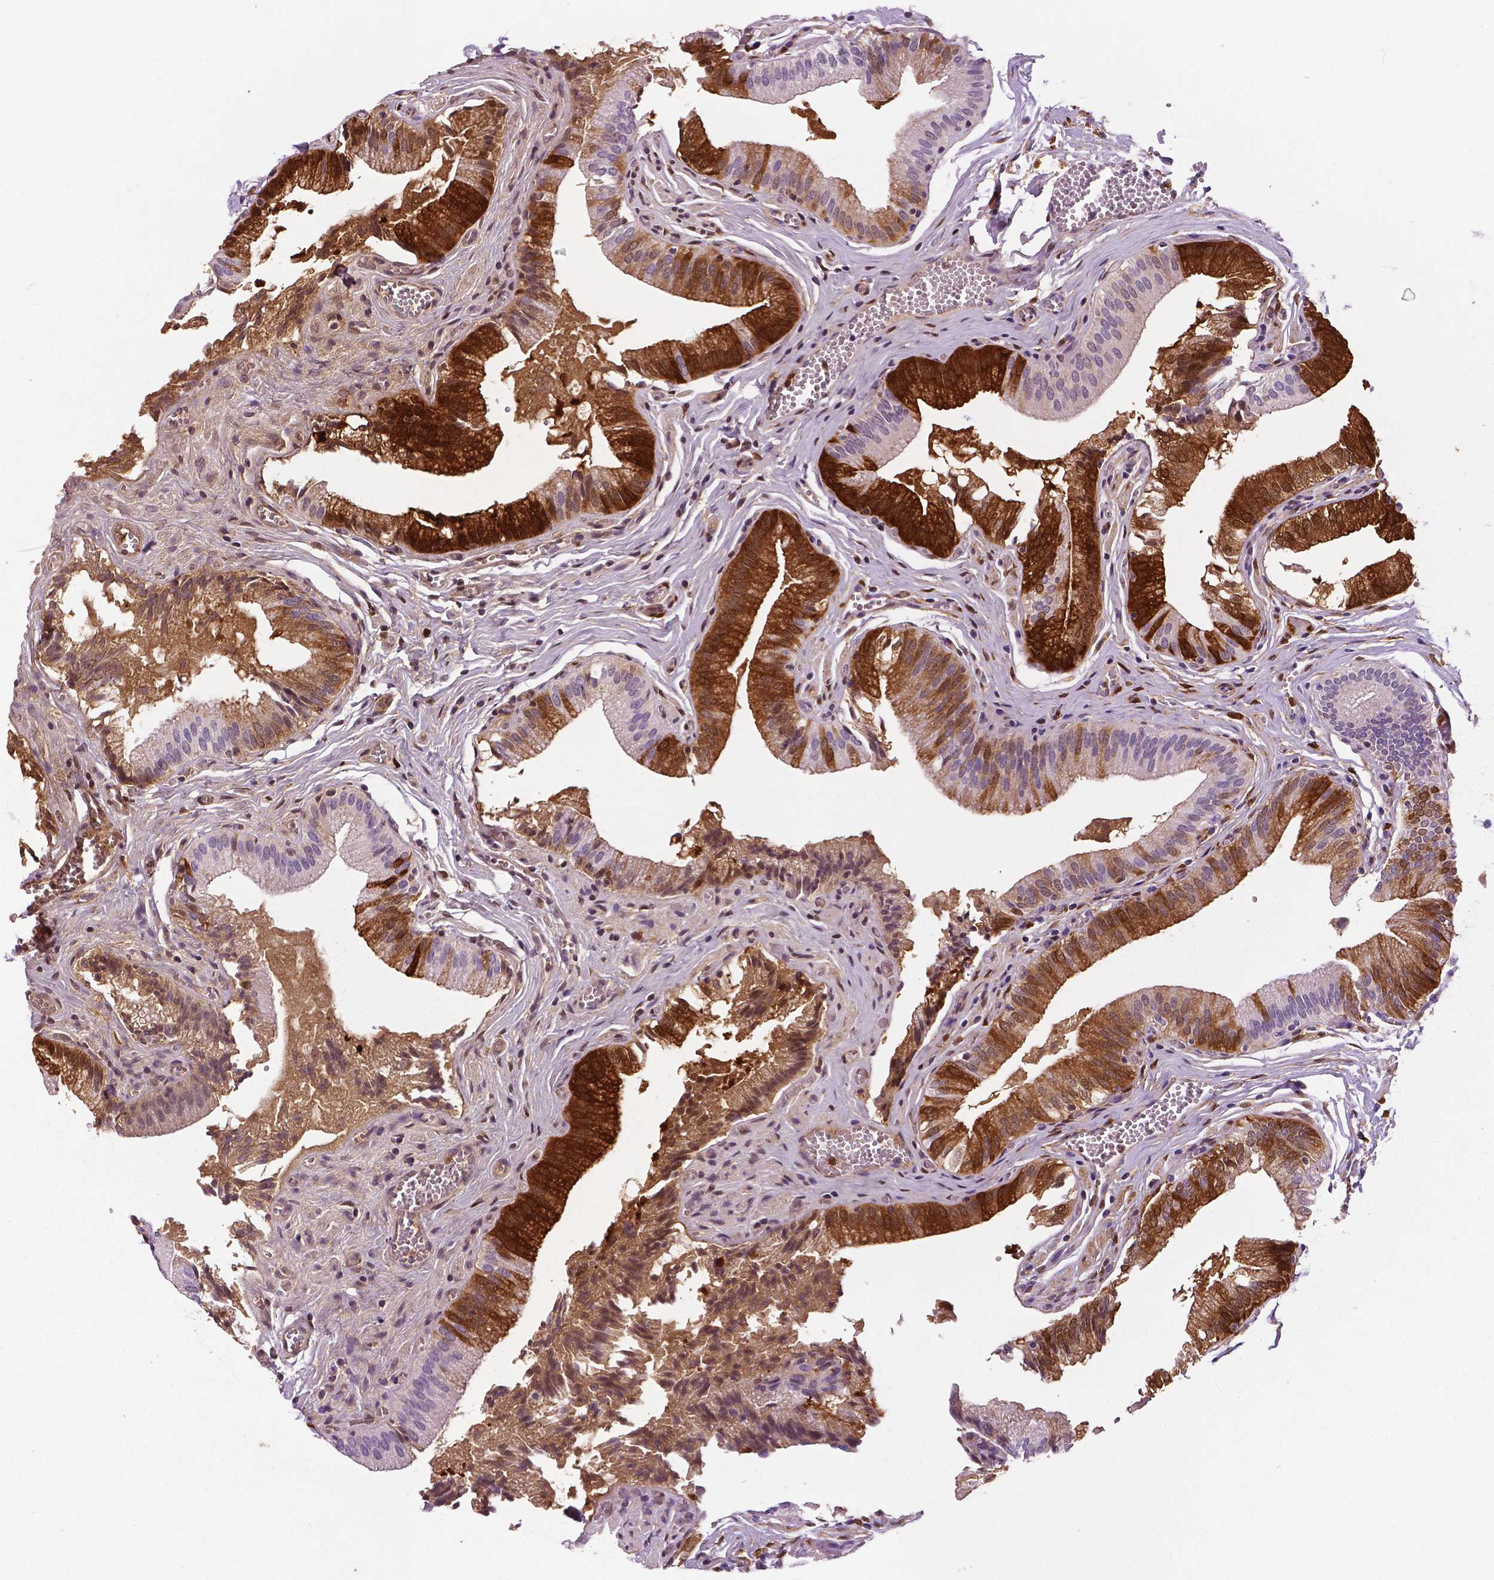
{"staining": {"intensity": "strong", "quantity": "25%-75%", "location": "cytoplasmic/membranous"}, "tissue": "gallbladder", "cell_type": "Glandular cells", "image_type": "normal", "snomed": [{"axis": "morphology", "description": "Normal tissue, NOS"}, {"axis": "topography", "description": "Gallbladder"}, {"axis": "topography", "description": "Peripheral nerve tissue"}], "caption": "IHC of benign human gallbladder exhibits high levels of strong cytoplasmic/membranous expression in approximately 25%-75% of glandular cells.", "gene": "PHGDH", "patient": {"sex": "male", "age": 17}}